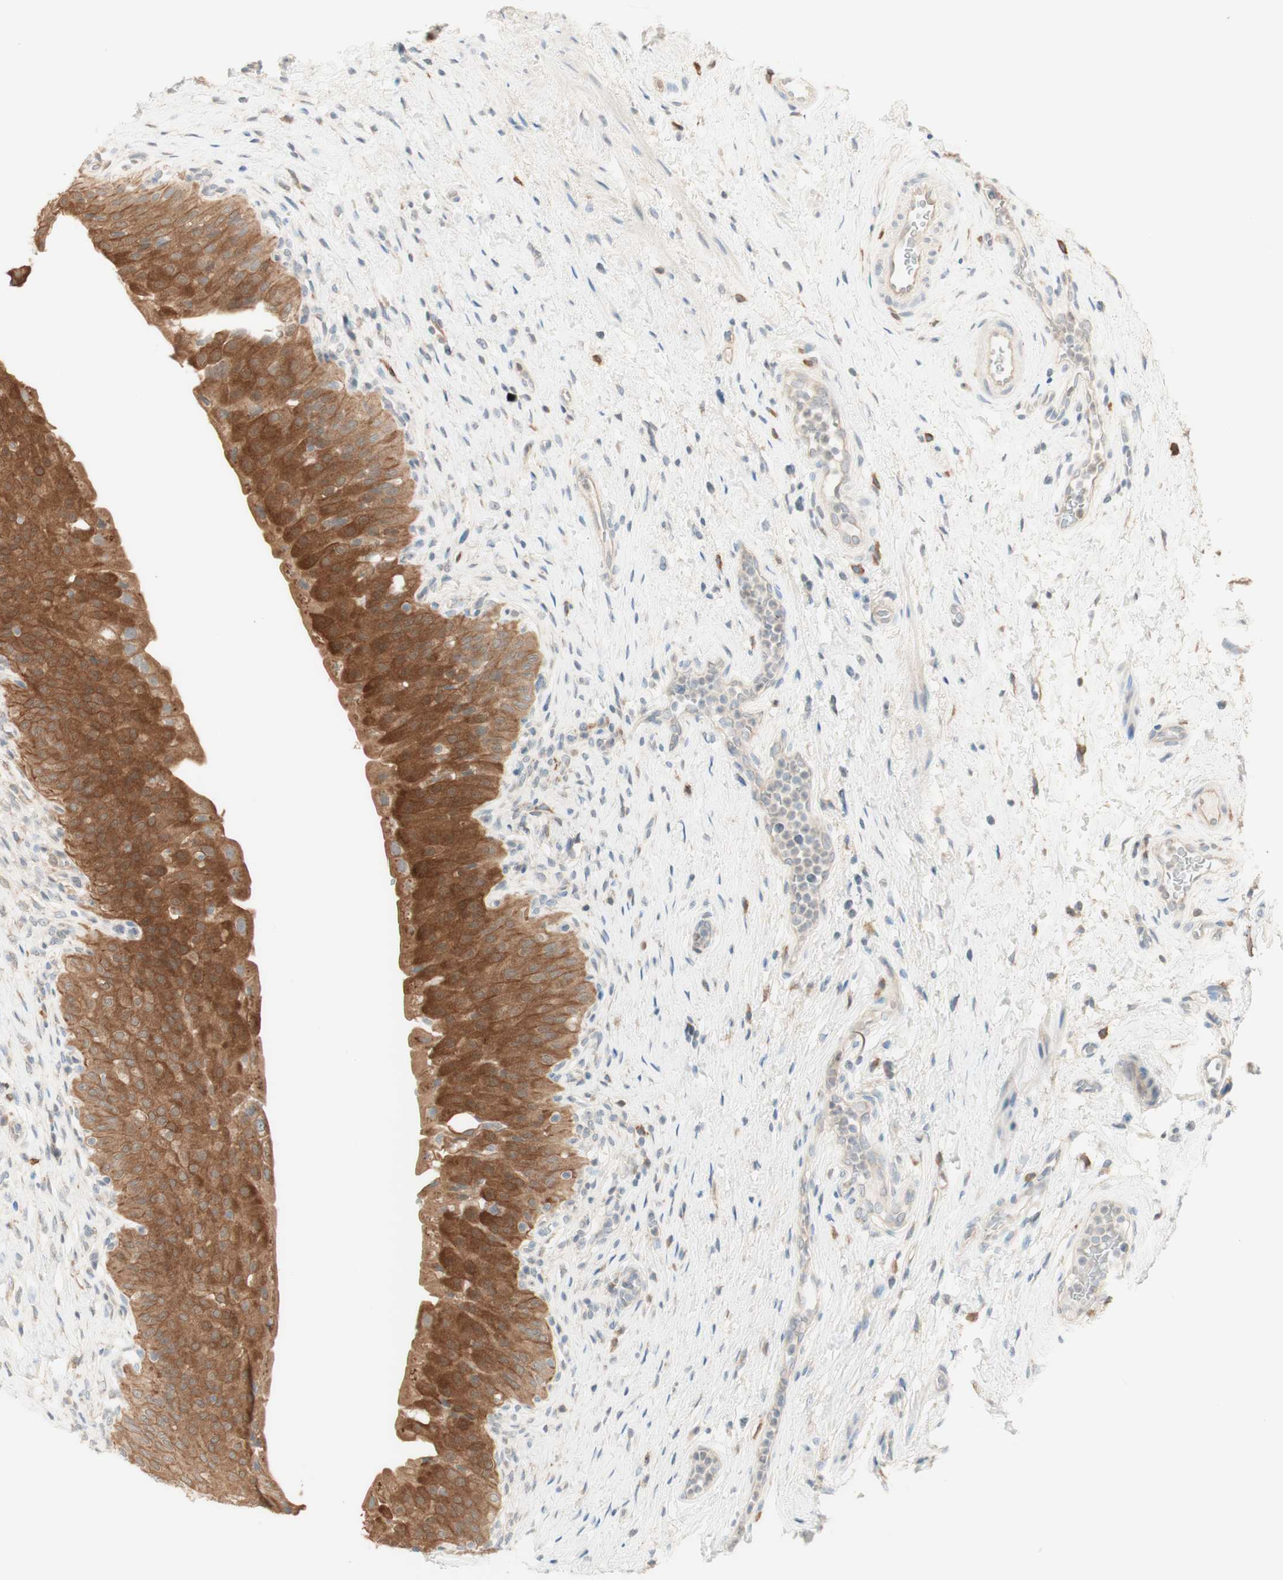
{"staining": {"intensity": "strong", "quantity": ">75%", "location": "cytoplasmic/membranous"}, "tissue": "urinary bladder", "cell_type": "Urothelial cells", "image_type": "normal", "snomed": [{"axis": "morphology", "description": "Normal tissue, NOS"}, {"axis": "morphology", "description": "Urothelial carcinoma, High grade"}, {"axis": "topography", "description": "Urinary bladder"}], "caption": "Immunohistochemical staining of benign human urinary bladder demonstrates strong cytoplasmic/membranous protein positivity in about >75% of urothelial cells.", "gene": "CLCN2", "patient": {"sex": "male", "age": 46}}